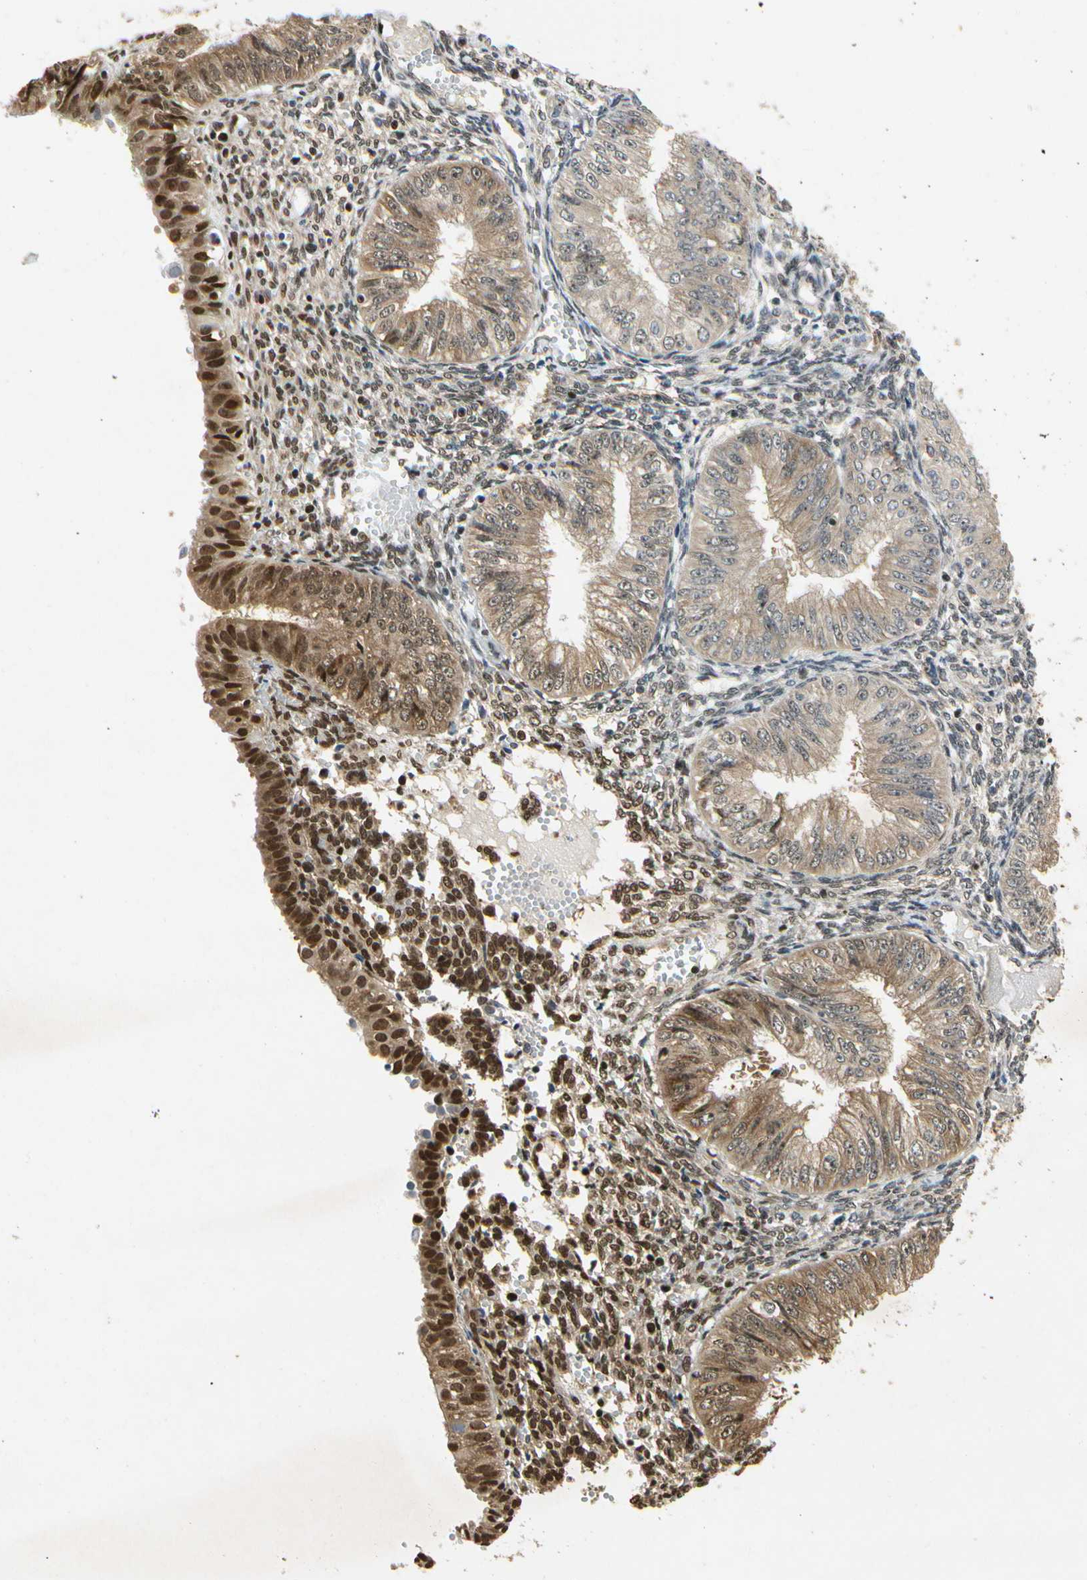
{"staining": {"intensity": "weak", "quantity": ">75%", "location": "cytoplasmic/membranous,nuclear"}, "tissue": "endometrial cancer", "cell_type": "Tumor cells", "image_type": "cancer", "snomed": [{"axis": "morphology", "description": "Normal tissue, NOS"}, {"axis": "morphology", "description": "Adenocarcinoma, NOS"}, {"axis": "topography", "description": "Endometrium"}], "caption": "A brown stain highlights weak cytoplasmic/membranous and nuclear staining of a protein in human endometrial cancer tumor cells.", "gene": "EIF1AX", "patient": {"sex": "female", "age": 53}}